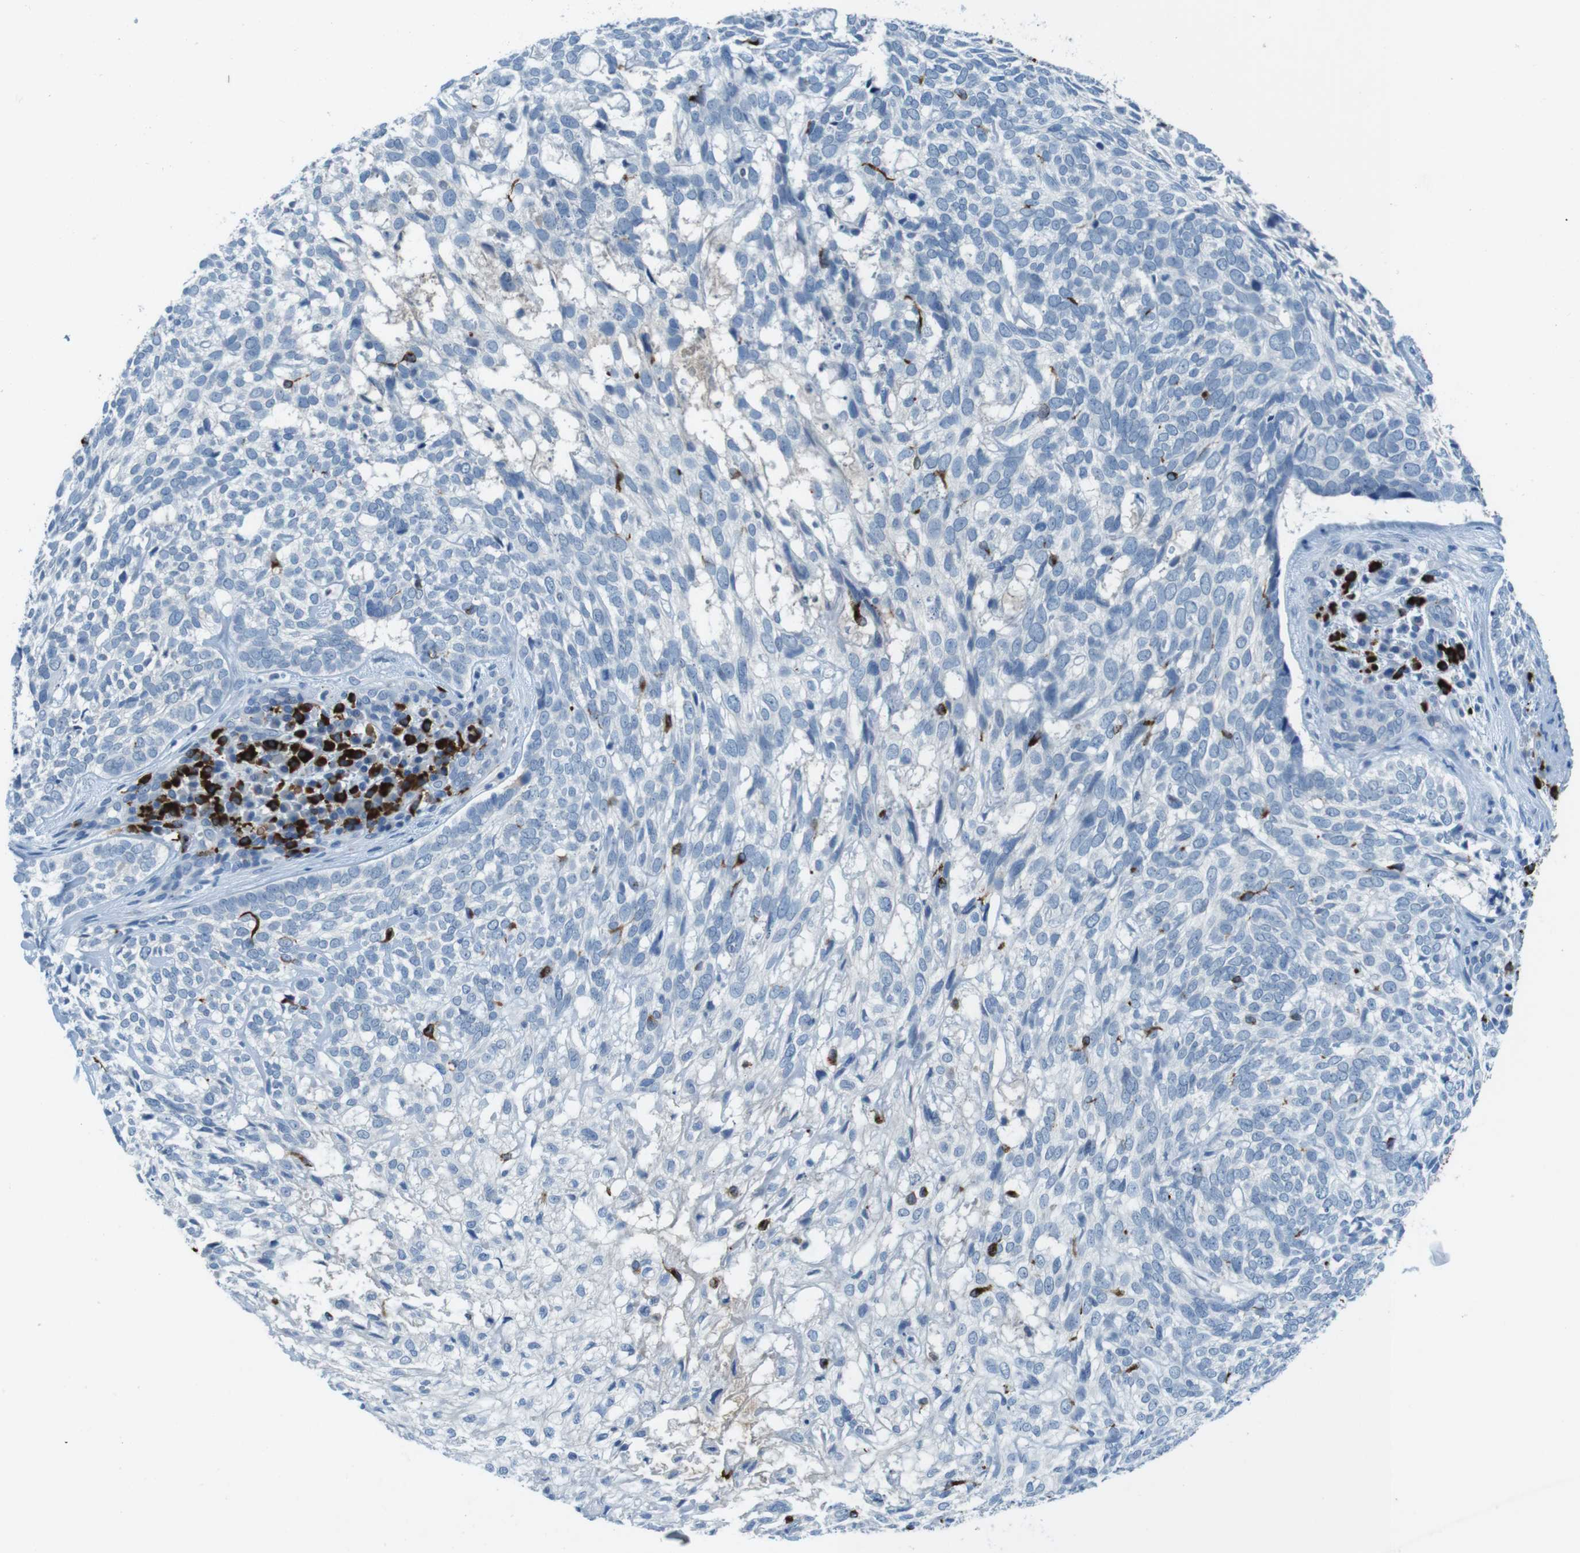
{"staining": {"intensity": "negative", "quantity": "none", "location": "none"}, "tissue": "skin cancer", "cell_type": "Tumor cells", "image_type": "cancer", "snomed": [{"axis": "morphology", "description": "Basal cell carcinoma"}, {"axis": "topography", "description": "Skin"}], "caption": "Tumor cells show no significant positivity in skin basal cell carcinoma.", "gene": "SLC35A3", "patient": {"sex": "male", "age": 72}}